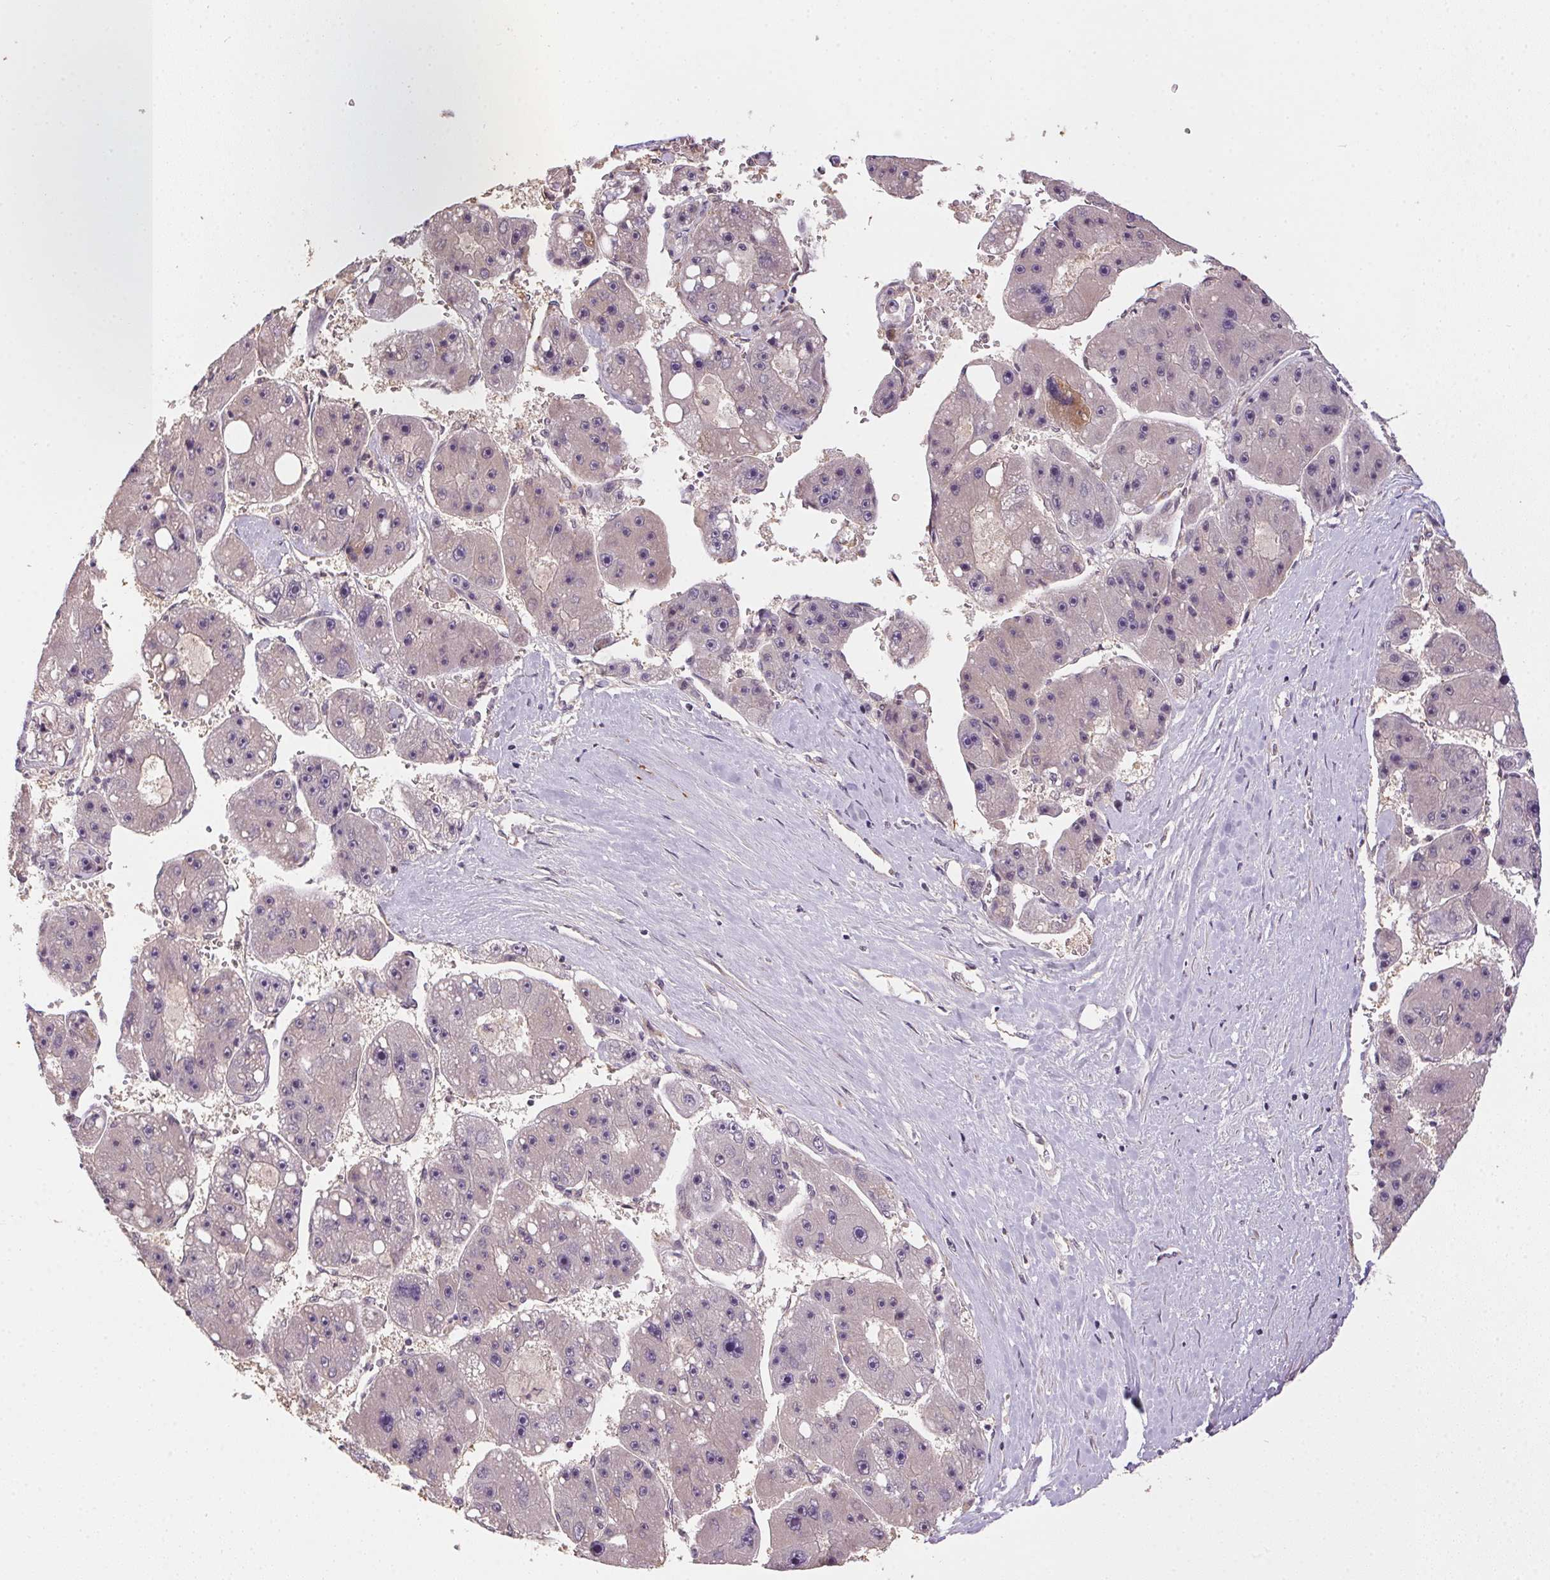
{"staining": {"intensity": "weak", "quantity": "<25%", "location": "cytoplasmic/membranous"}, "tissue": "liver cancer", "cell_type": "Tumor cells", "image_type": "cancer", "snomed": [{"axis": "morphology", "description": "Carcinoma, Hepatocellular, NOS"}, {"axis": "topography", "description": "Liver"}], "caption": "Immunohistochemistry histopathology image of neoplastic tissue: liver cancer (hepatocellular carcinoma) stained with DAB (3,3'-diaminobenzidine) shows no significant protein expression in tumor cells.", "gene": "CFAP92", "patient": {"sex": "female", "age": 61}}